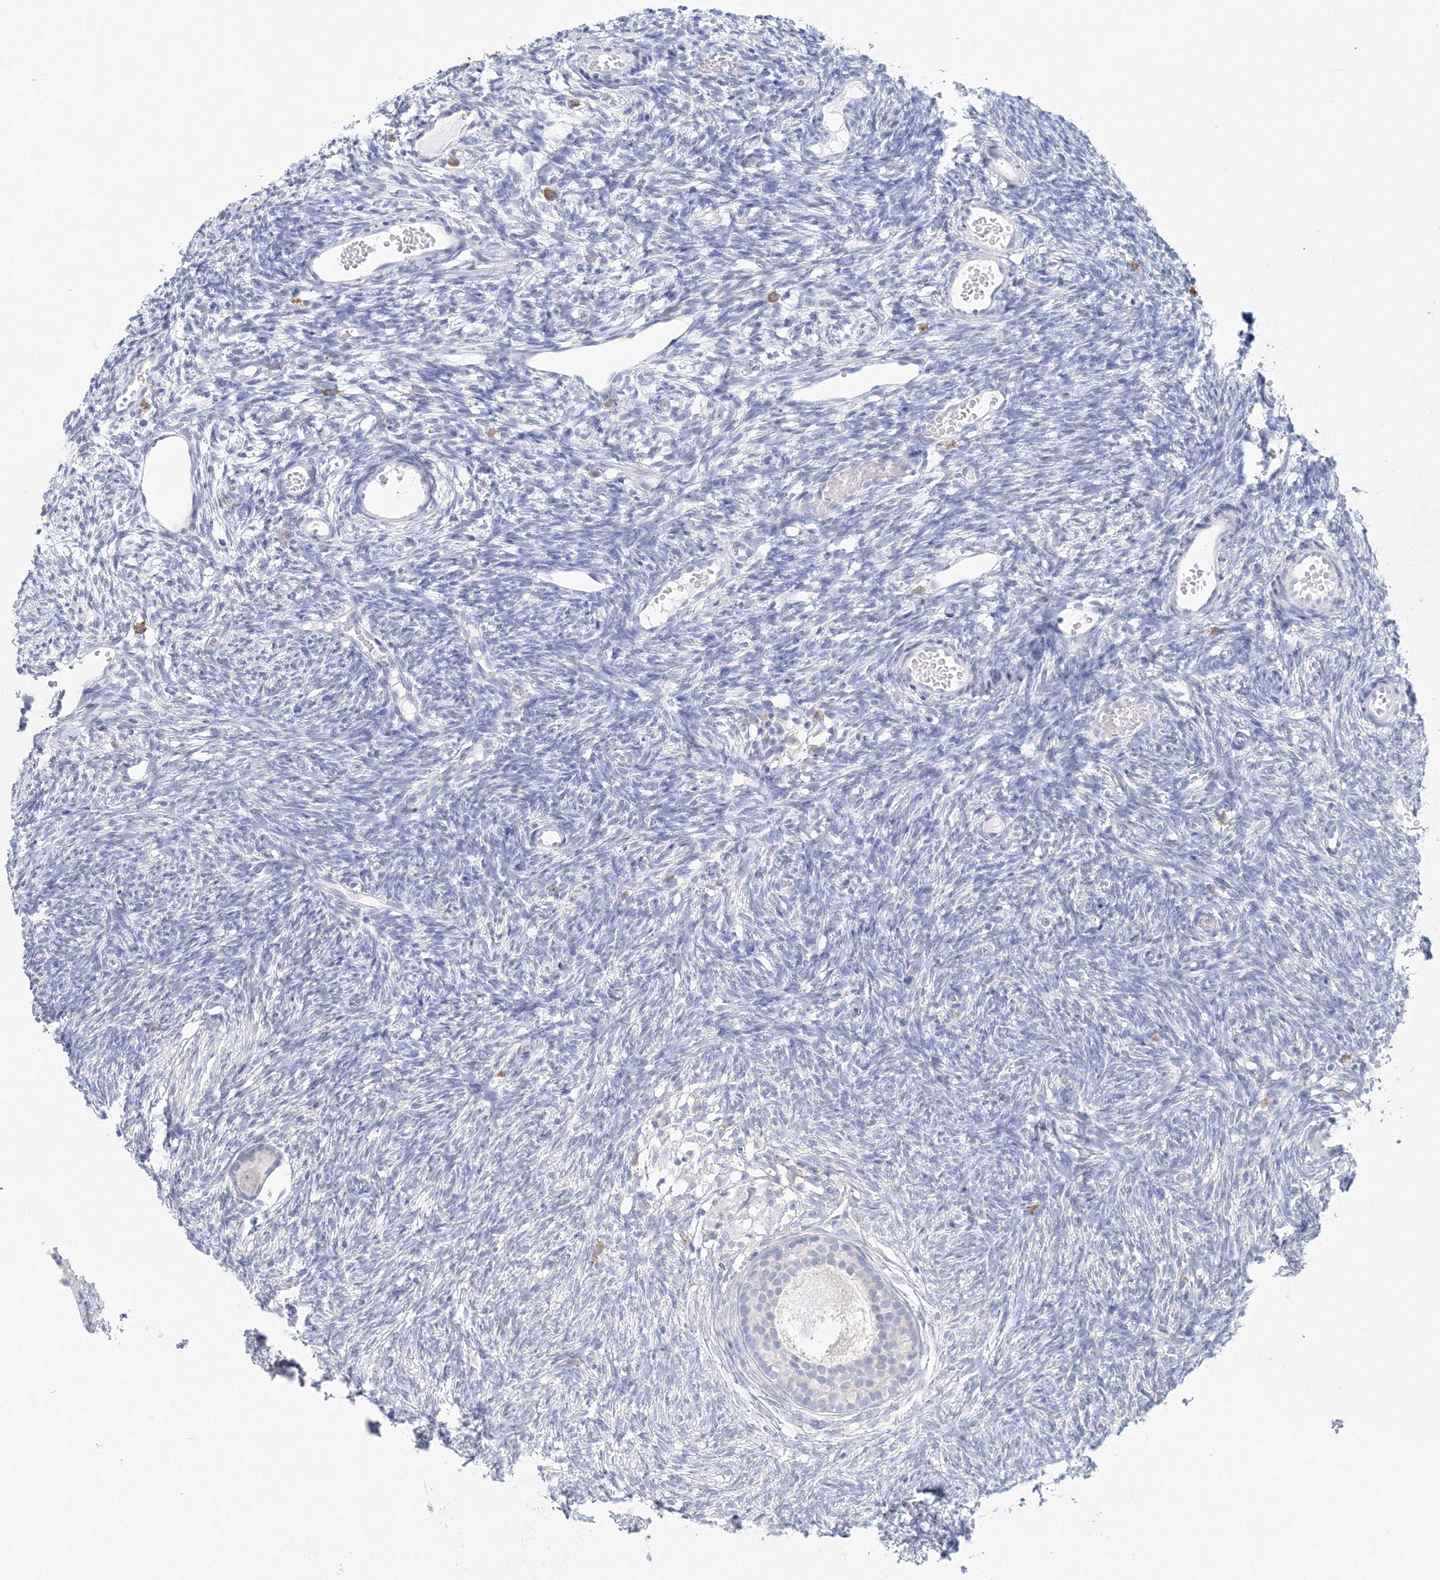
{"staining": {"intensity": "negative", "quantity": "none", "location": "none"}, "tissue": "ovary", "cell_type": "Follicle cells", "image_type": "normal", "snomed": [{"axis": "morphology", "description": "Normal tissue, NOS"}, {"axis": "topography", "description": "Ovary"}], "caption": "Follicle cells show no significant staining in normal ovary.", "gene": "VSIG1", "patient": {"sex": "female", "age": 35}}